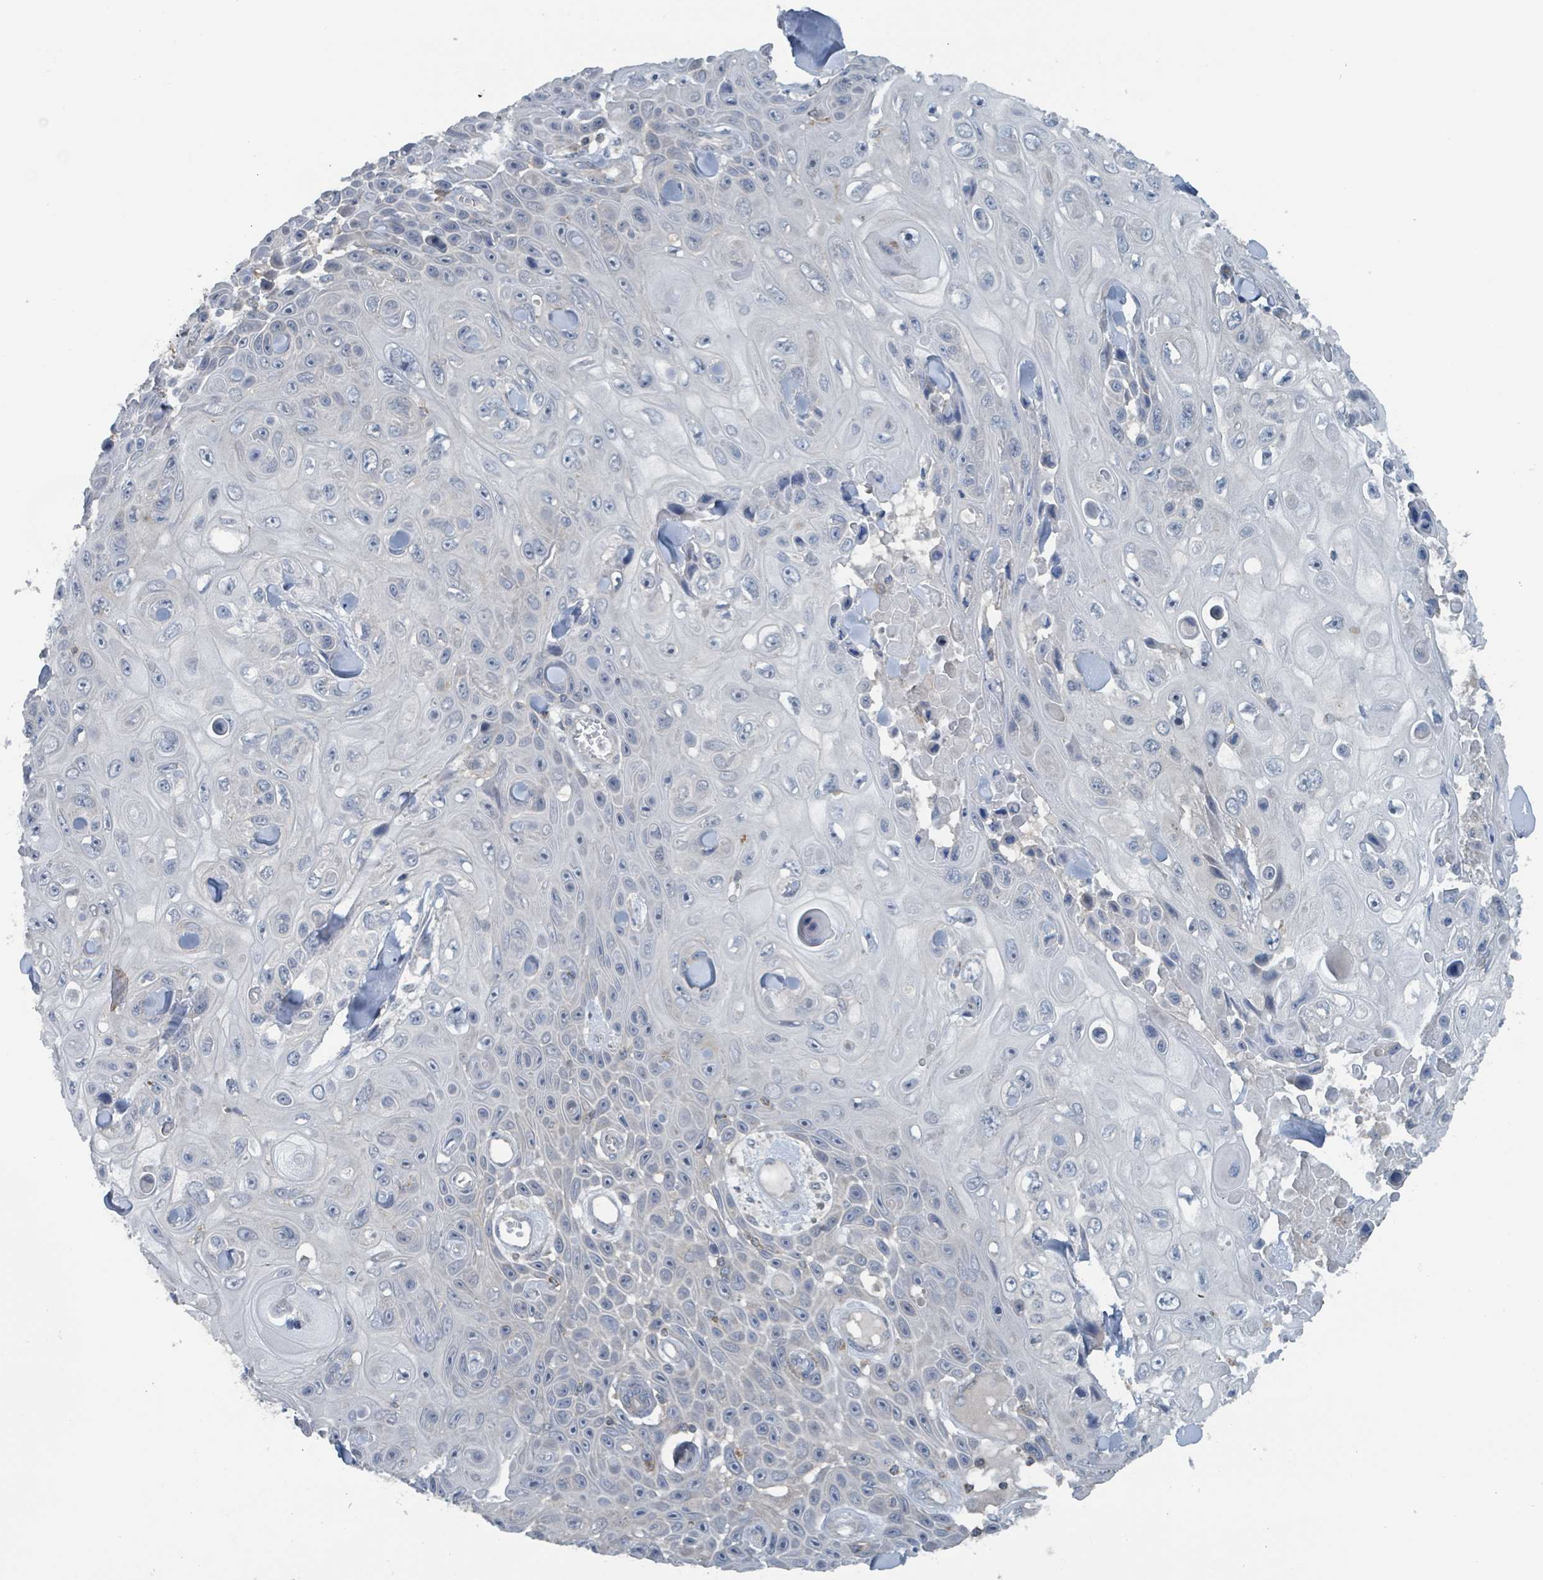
{"staining": {"intensity": "negative", "quantity": "none", "location": "none"}, "tissue": "skin cancer", "cell_type": "Tumor cells", "image_type": "cancer", "snomed": [{"axis": "morphology", "description": "Squamous cell carcinoma, NOS"}, {"axis": "topography", "description": "Skin"}], "caption": "IHC micrograph of human skin cancer (squamous cell carcinoma) stained for a protein (brown), which displays no positivity in tumor cells.", "gene": "ACBD4", "patient": {"sex": "male", "age": 82}}